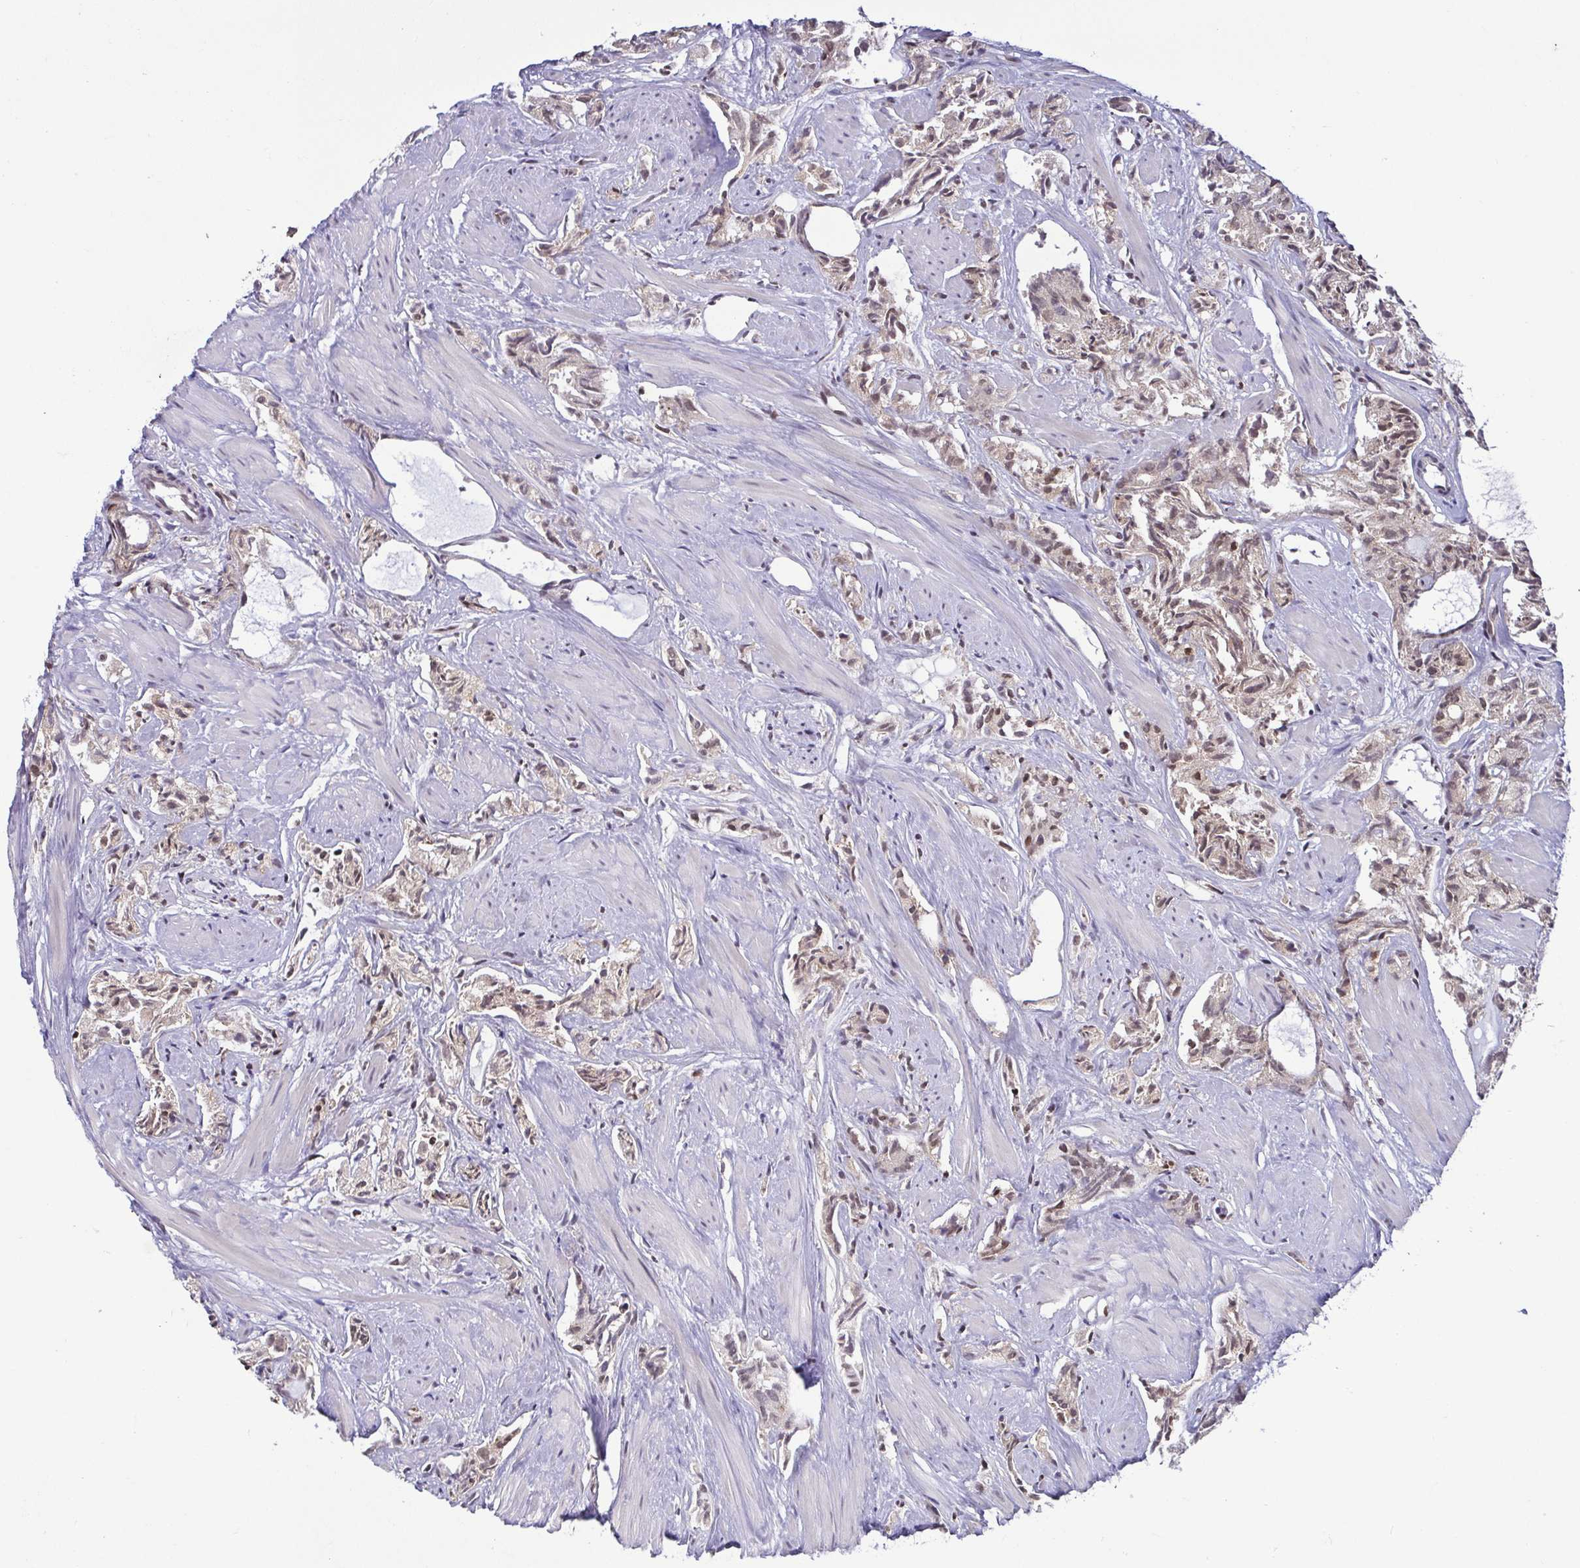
{"staining": {"intensity": "moderate", "quantity": "25%-75%", "location": "cytoplasmic/membranous"}, "tissue": "prostate cancer", "cell_type": "Tumor cells", "image_type": "cancer", "snomed": [{"axis": "morphology", "description": "Adenocarcinoma, High grade"}, {"axis": "topography", "description": "Prostate"}], "caption": "Protein expression analysis of human adenocarcinoma (high-grade) (prostate) reveals moderate cytoplasmic/membranous expression in approximately 25%-75% of tumor cells. The protein of interest is shown in brown color, while the nuclei are stained blue.", "gene": "CHMP1B", "patient": {"sex": "male", "age": 58}}